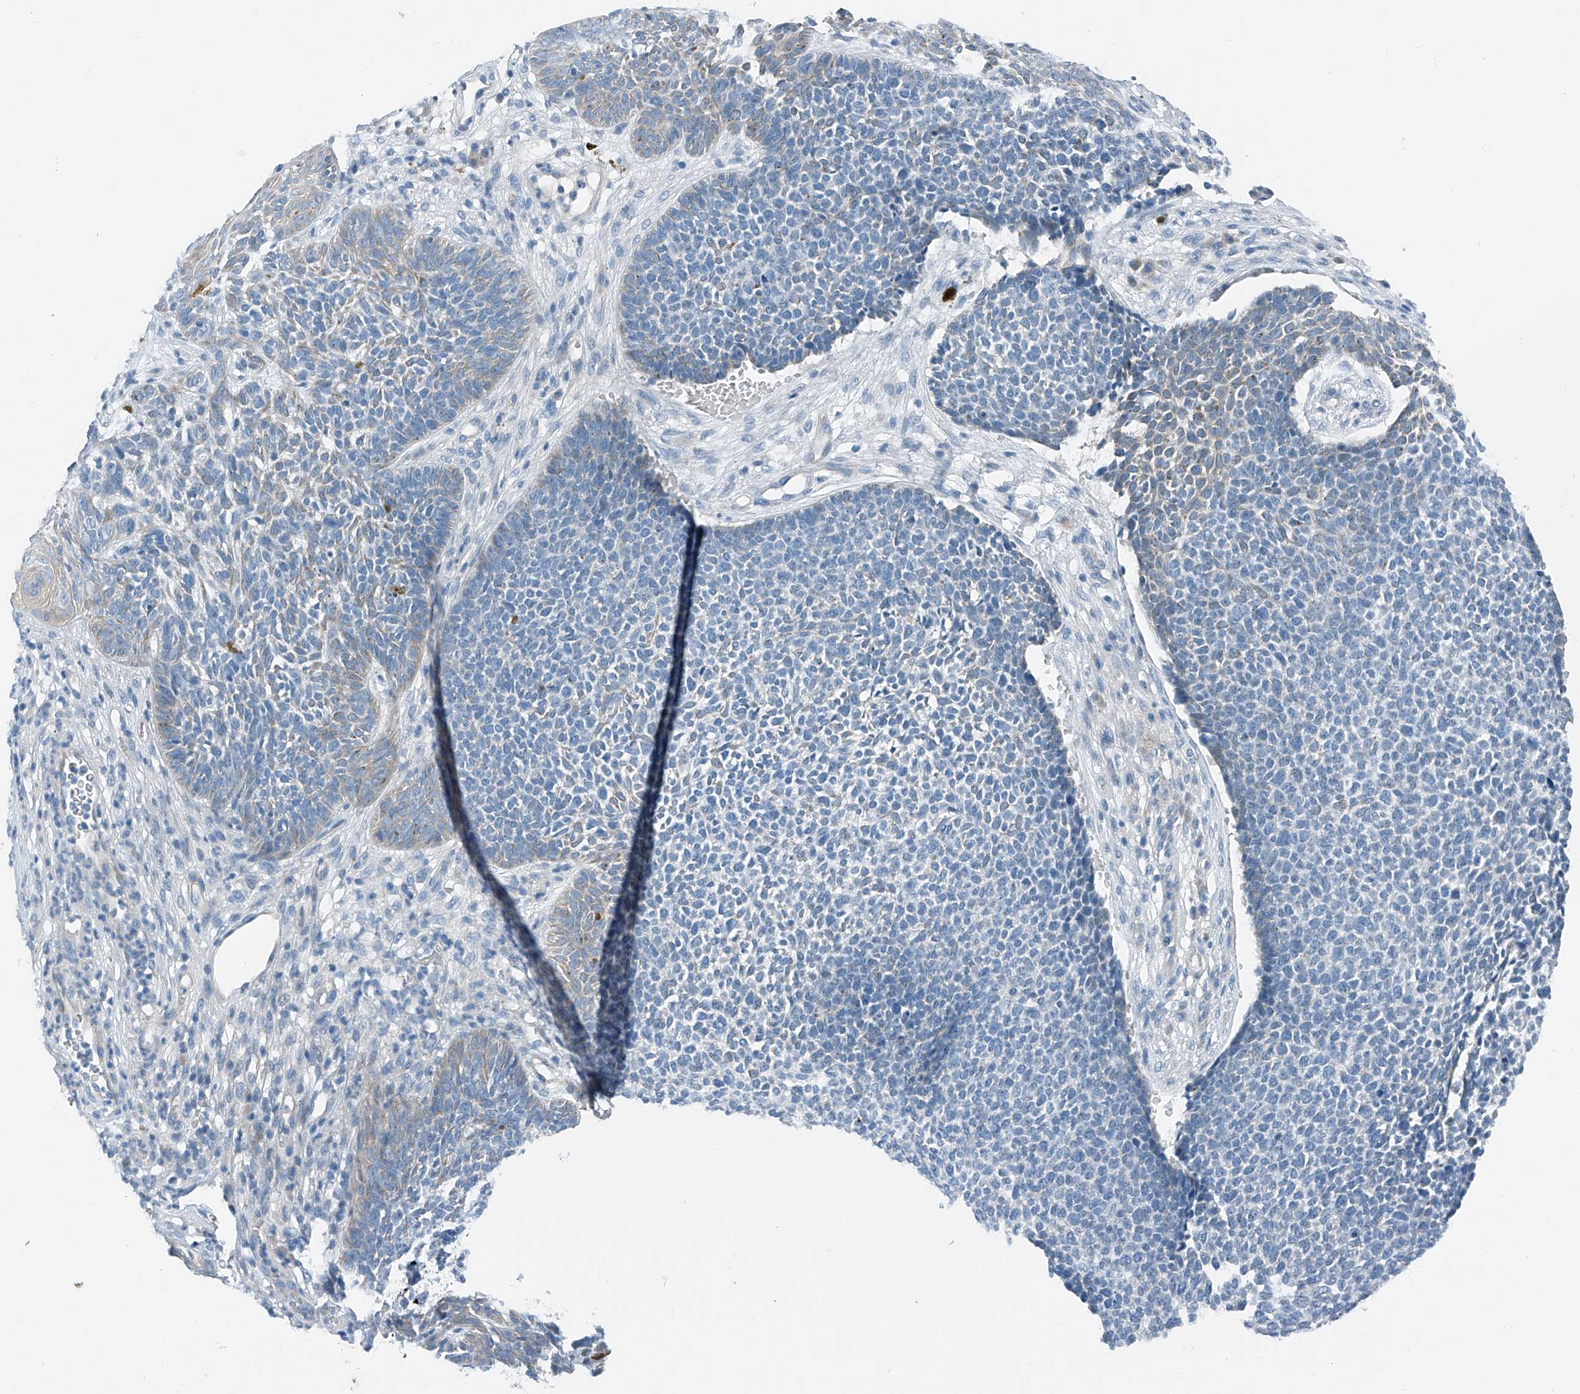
{"staining": {"intensity": "negative", "quantity": "none", "location": "none"}, "tissue": "skin cancer", "cell_type": "Tumor cells", "image_type": "cancer", "snomed": [{"axis": "morphology", "description": "Basal cell carcinoma"}, {"axis": "topography", "description": "Skin"}], "caption": "This is an IHC micrograph of human skin cancer. There is no positivity in tumor cells.", "gene": "MDGA1", "patient": {"sex": "female", "age": 84}}